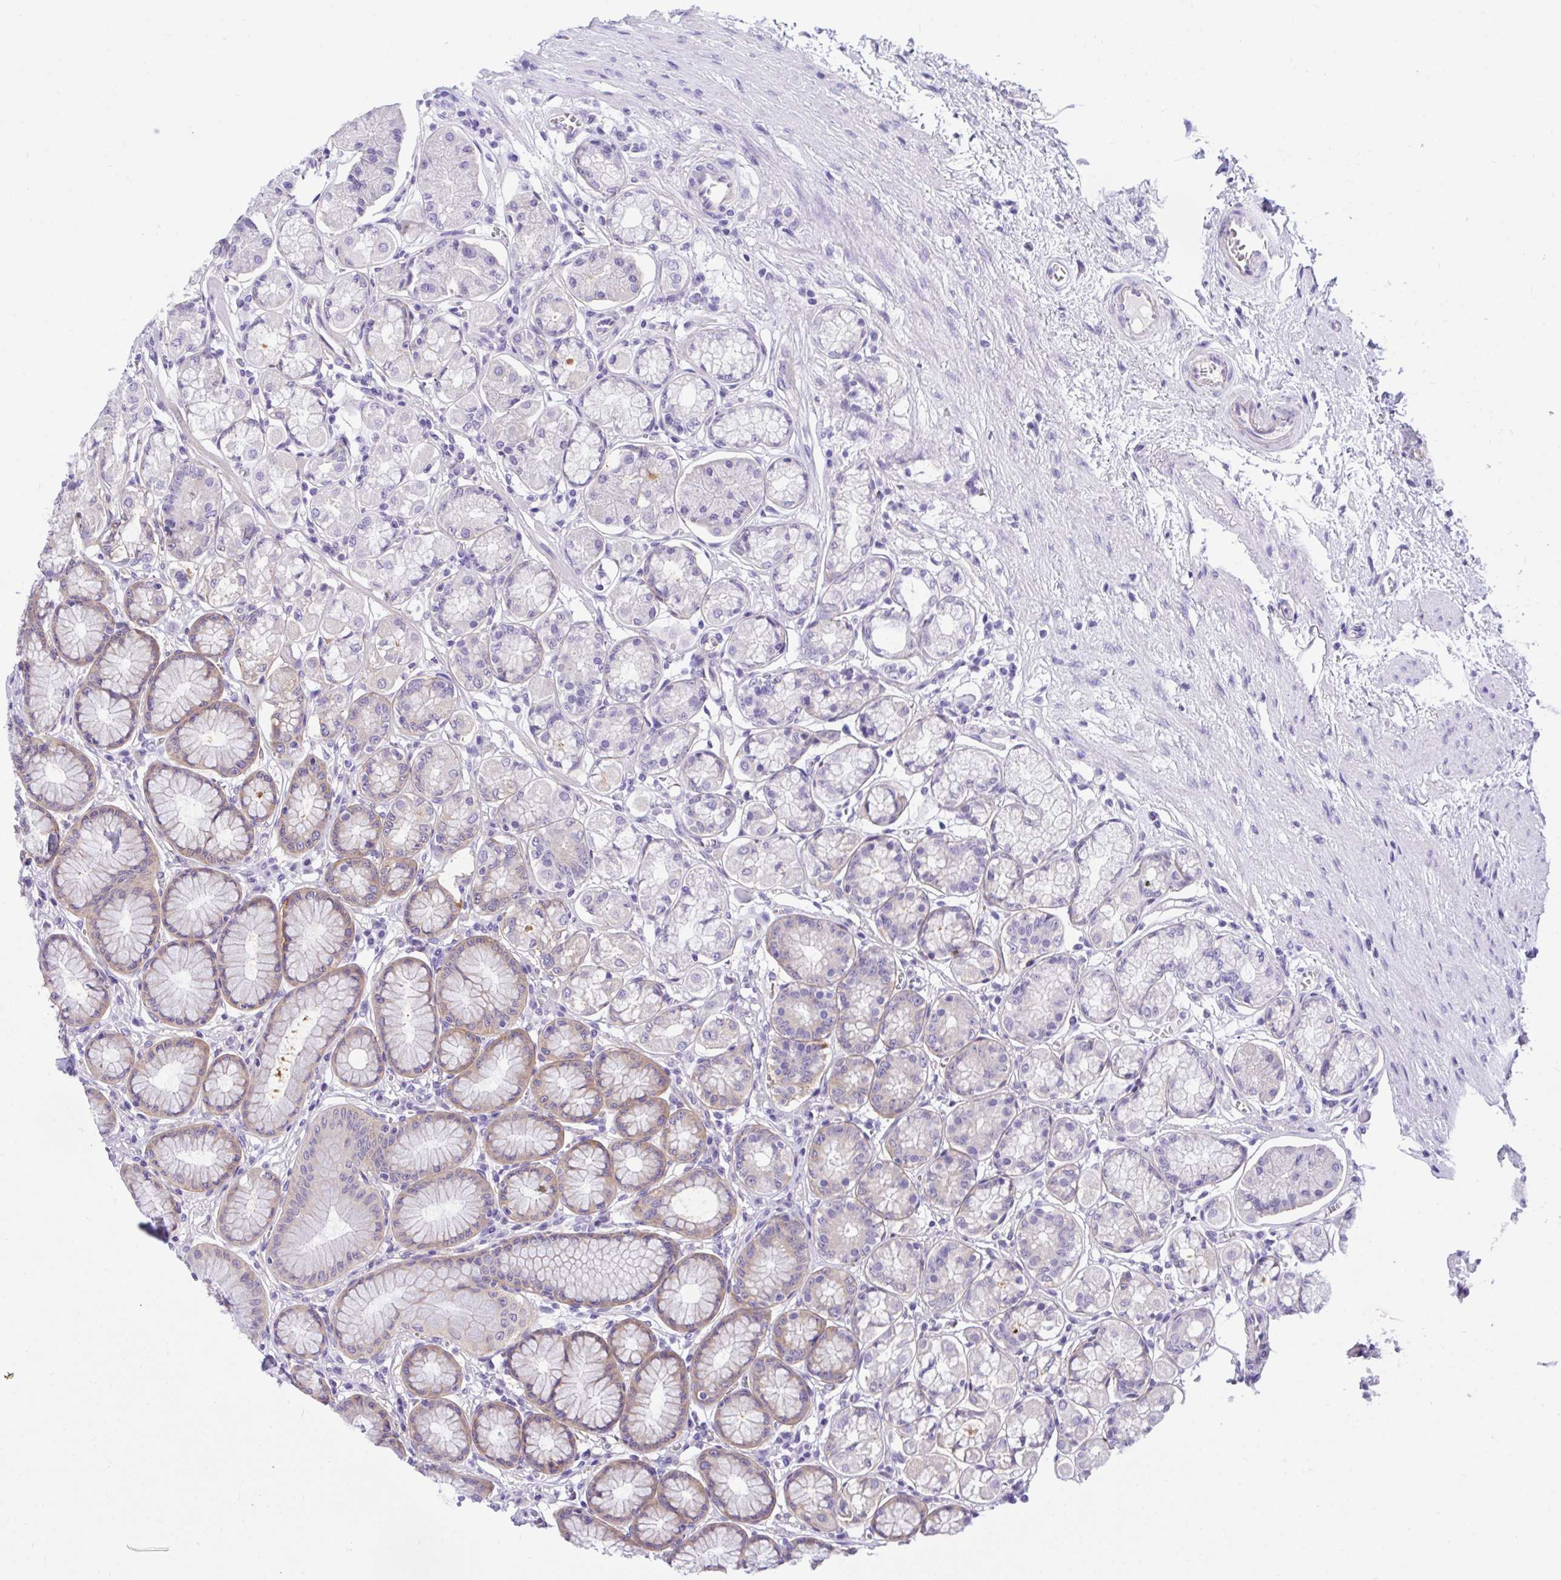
{"staining": {"intensity": "weak", "quantity": "<25%", "location": "cytoplasmic/membranous"}, "tissue": "stomach", "cell_type": "Glandular cells", "image_type": "normal", "snomed": [{"axis": "morphology", "description": "Normal tissue, NOS"}, {"axis": "topography", "description": "Stomach"}, {"axis": "topography", "description": "Stomach, lower"}], "caption": "High power microscopy micrograph of an immunohistochemistry histopathology image of normal stomach, revealing no significant expression in glandular cells. The staining was performed using DAB (3,3'-diaminobenzidine) to visualize the protein expression in brown, while the nuclei were stained in blue with hematoxylin (Magnification: 20x).", "gene": "TLN2", "patient": {"sex": "male", "age": 76}}